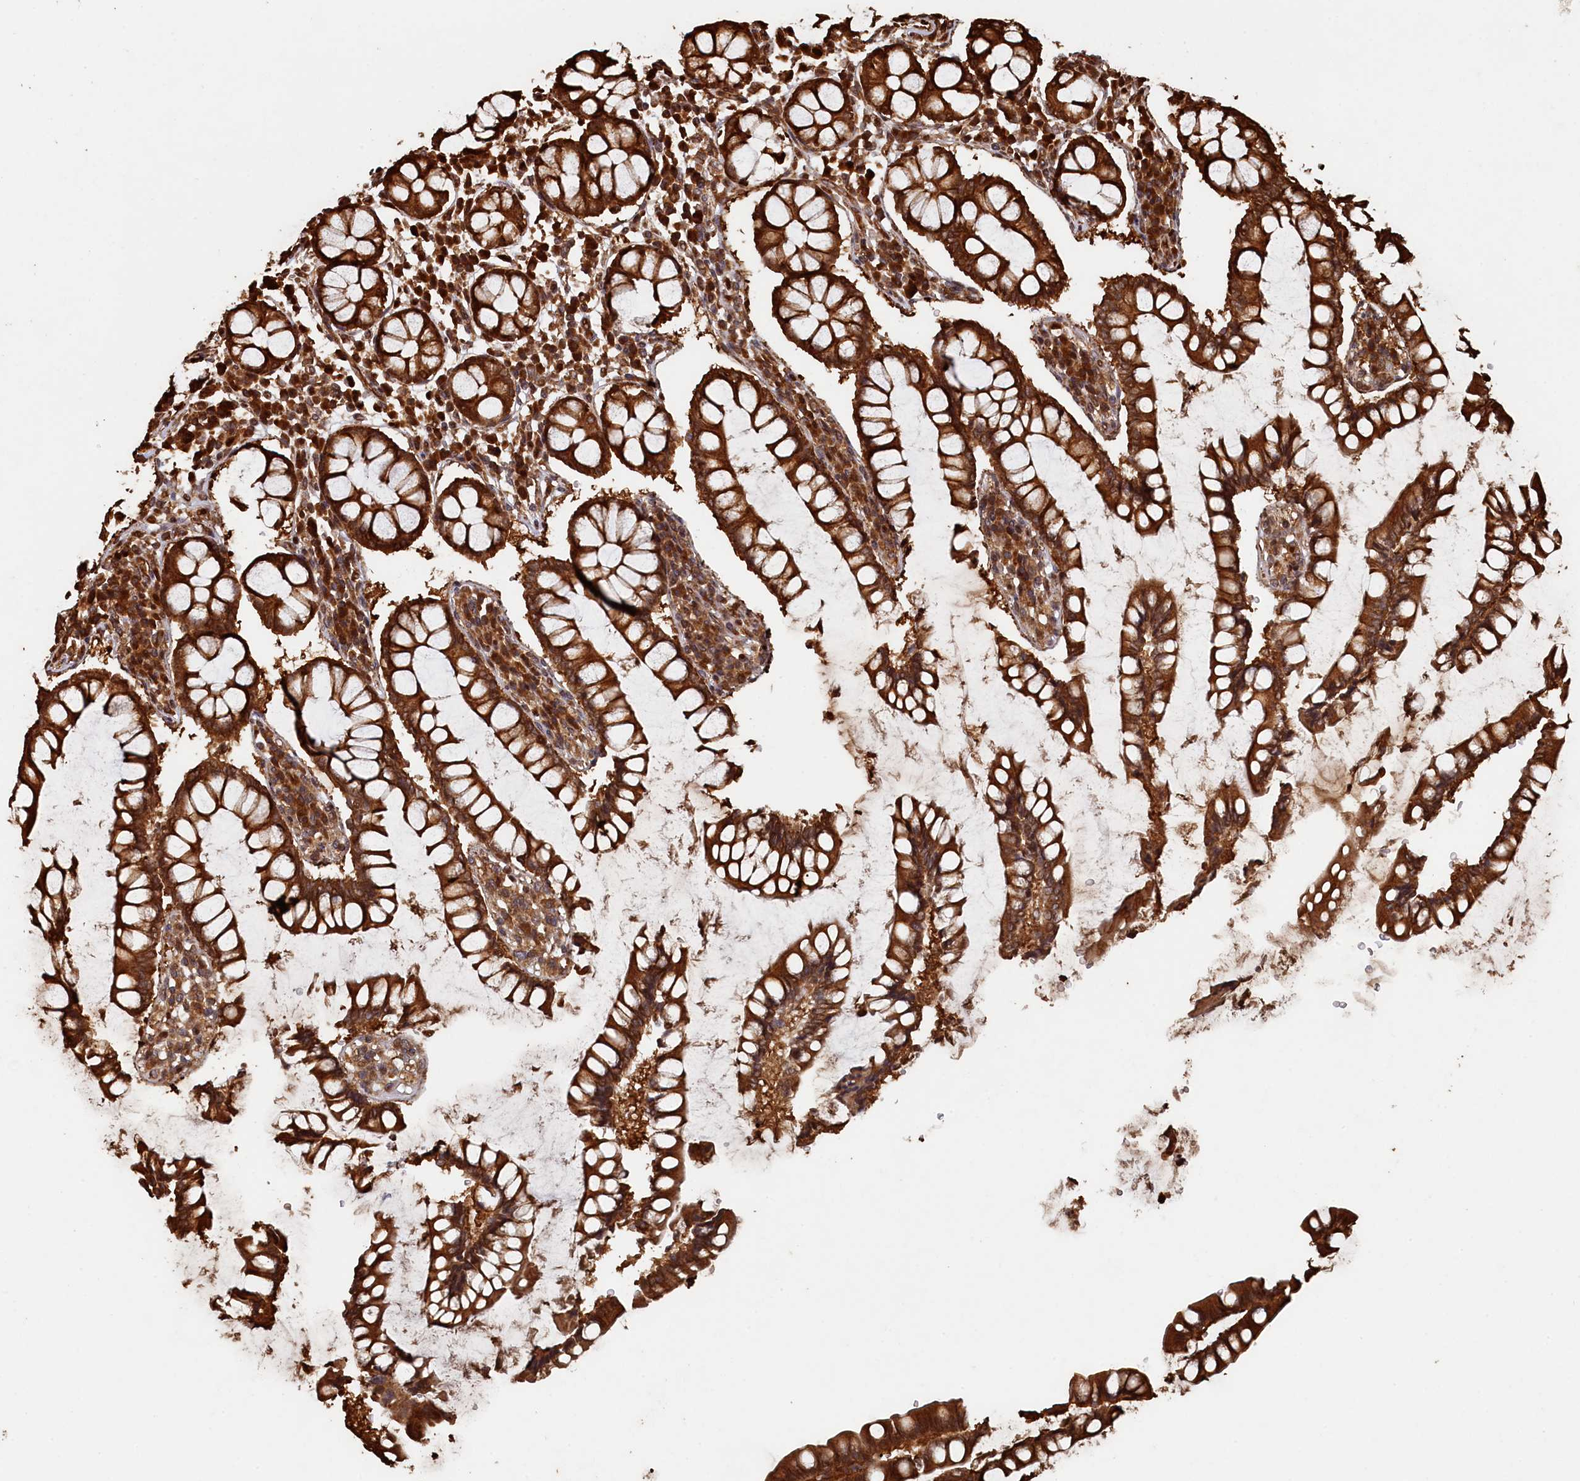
{"staining": {"intensity": "strong", "quantity": ">75%", "location": "cytoplasmic/membranous"}, "tissue": "colon", "cell_type": "Endothelial cells", "image_type": "normal", "snomed": [{"axis": "morphology", "description": "Normal tissue, NOS"}, {"axis": "topography", "description": "Colon"}], "caption": "A high-resolution image shows immunohistochemistry staining of benign colon, which displays strong cytoplasmic/membranous expression in approximately >75% of endothelial cells.", "gene": "PIGN", "patient": {"sex": "female", "age": 79}}